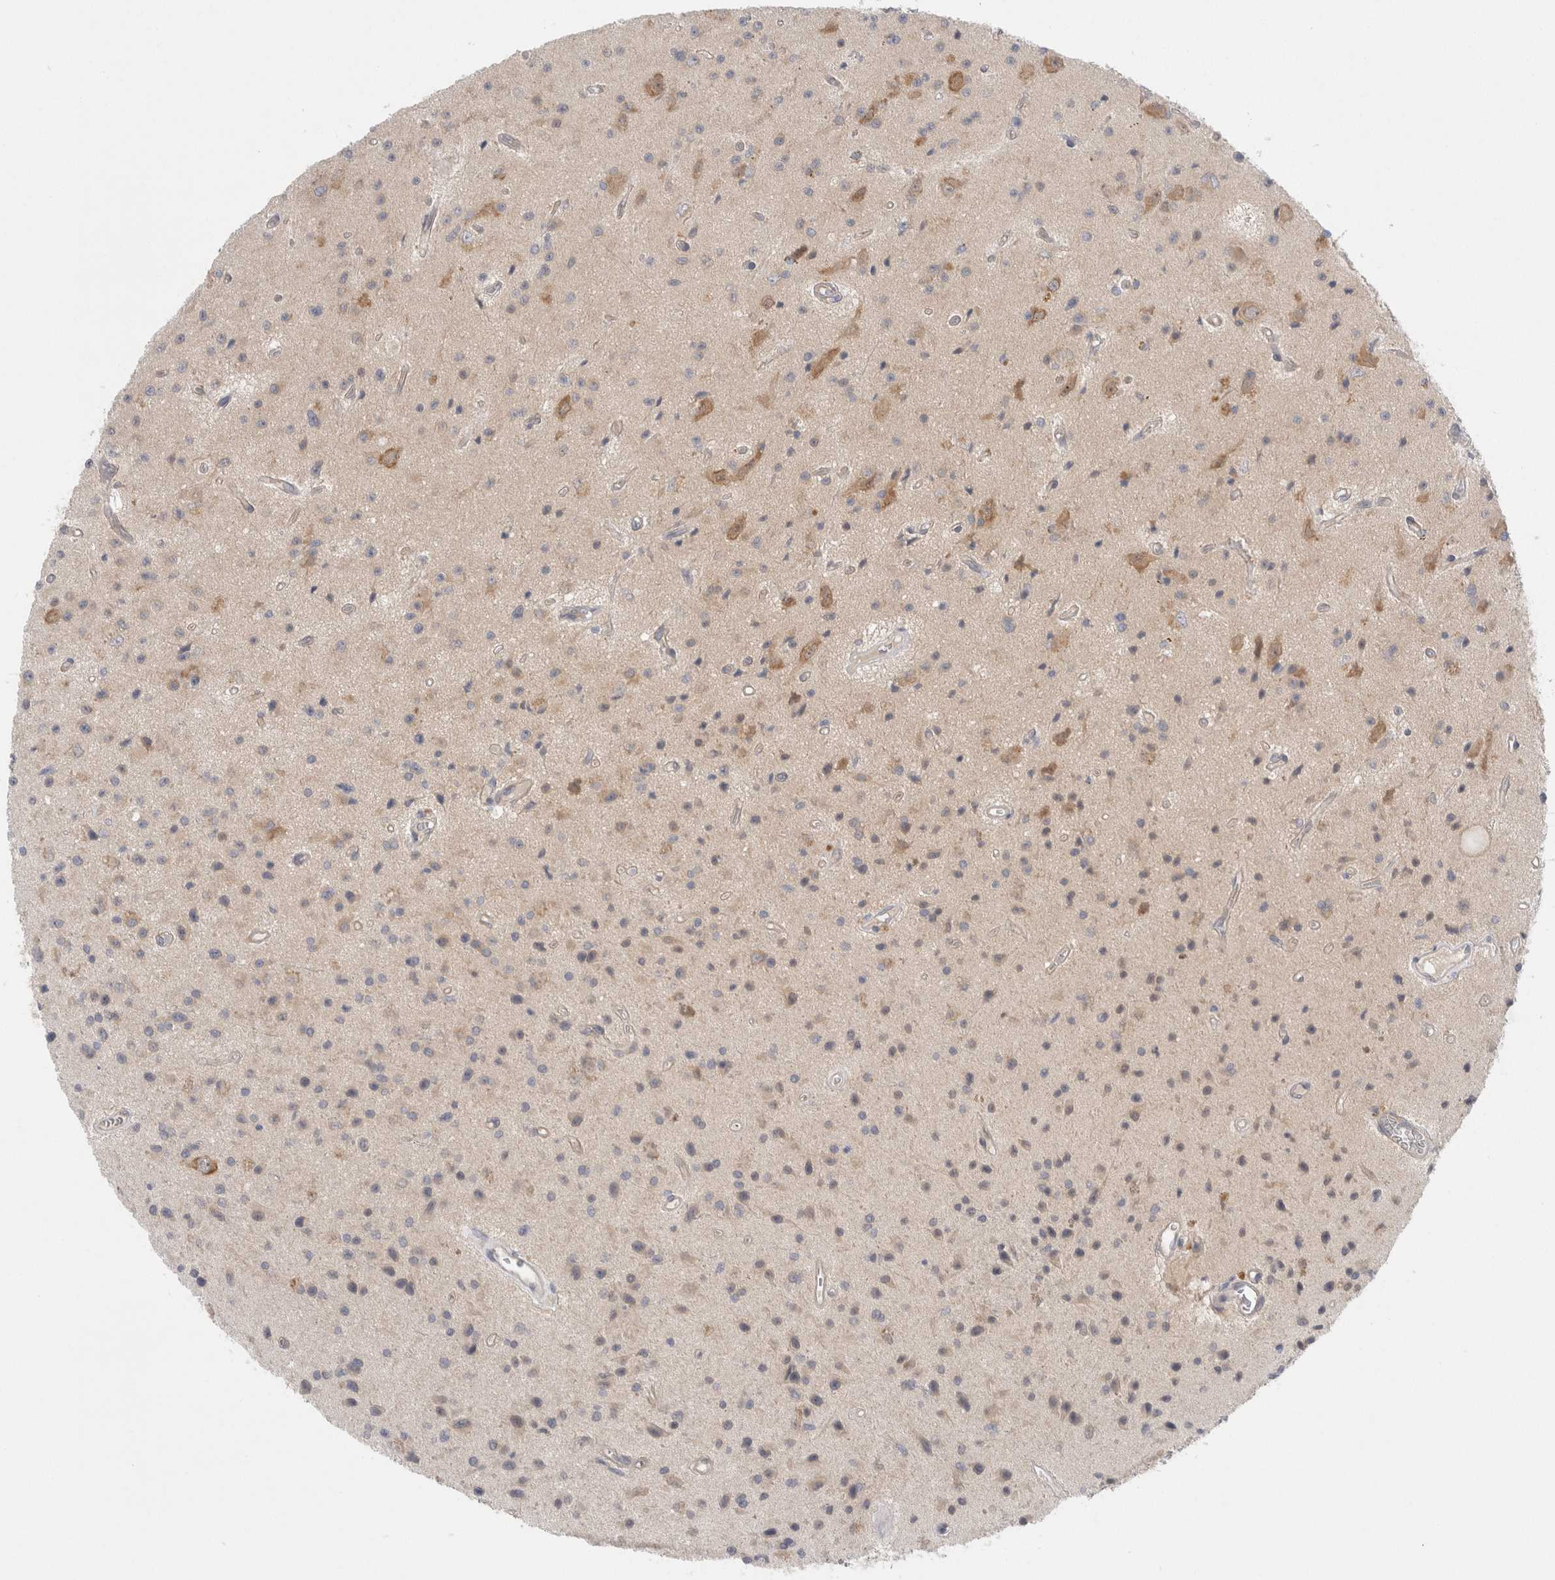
{"staining": {"intensity": "weak", "quantity": "25%-75%", "location": "cytoplasmic/membranous"}, "tissue": "glioma", "cell_type": "Tumor cells", "image_type": "cancer", "snomed": [{"axis": "morphology", "description": "Glioma, malignant, Low grade"}, {"axis": "topography", "description": "Brain"}], "caption": "Immunohistochemistry (IHC) of human glioma exhibits low levels of weak cytoplasmic/membranous positivity in approximately 25%-75% of tumor cells.", "gene": "WIPF2", "patient": {"sex": "male", "age": 58}}